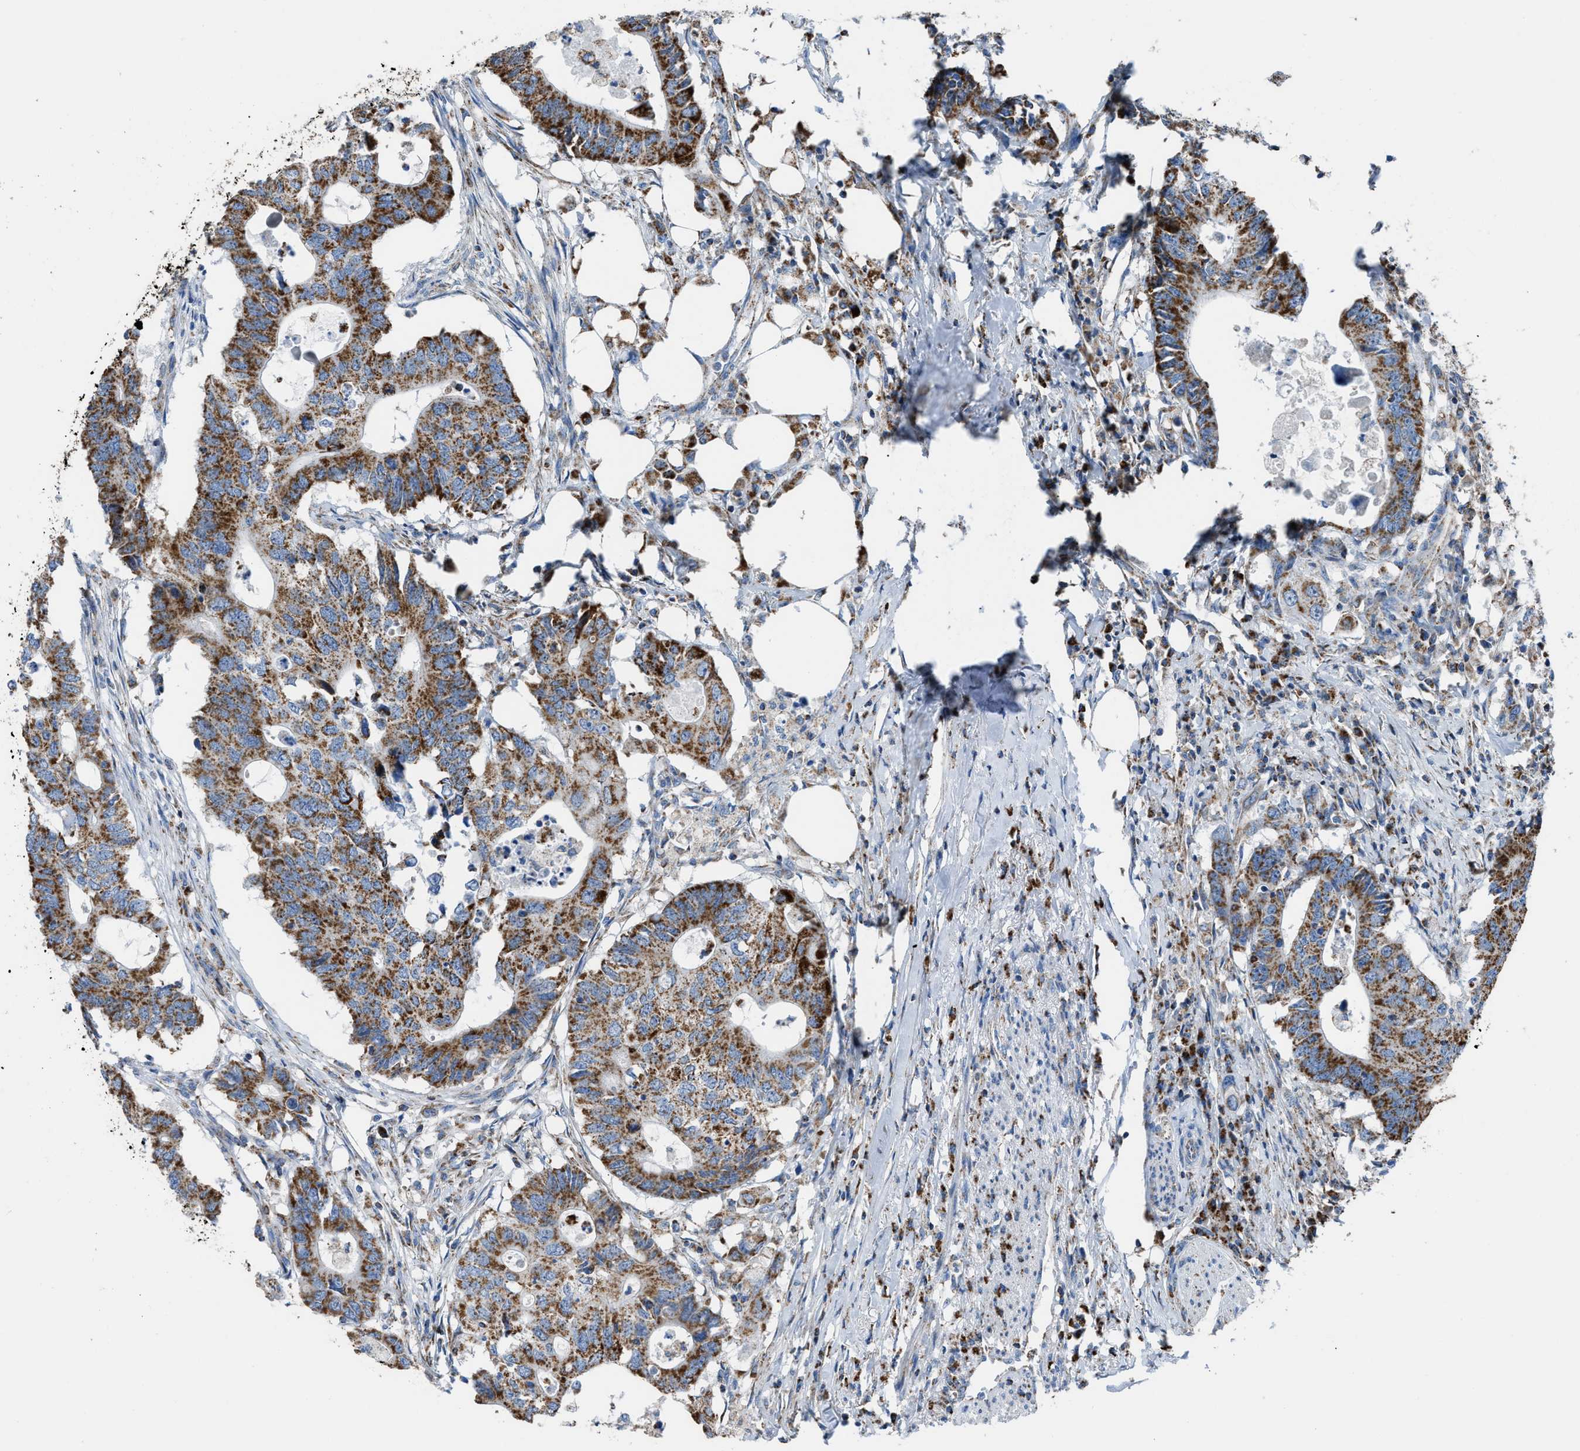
{"staining": {"intensity": "strong", "quantity": ">75%", "location": "cytoplasmic/membranous"}, "tissue": "colorectal cancer", "cell_type": "Tumor cells", "image_type": "cancer", "snomed": [{"axis": "morphology", "description": "Adenocarcinoma, NOS"}, {"axis": "topography", "description": "Colon"}], "caption": "Human colorectal cancer (adenocarcinoma) stained with a brown dye demonstrates strong cytoplasmic/membranous positive positivity in approximately >75% of tumor cells.", "gene": "ETFB", "patient": {"sex": "male", "age": 71}}